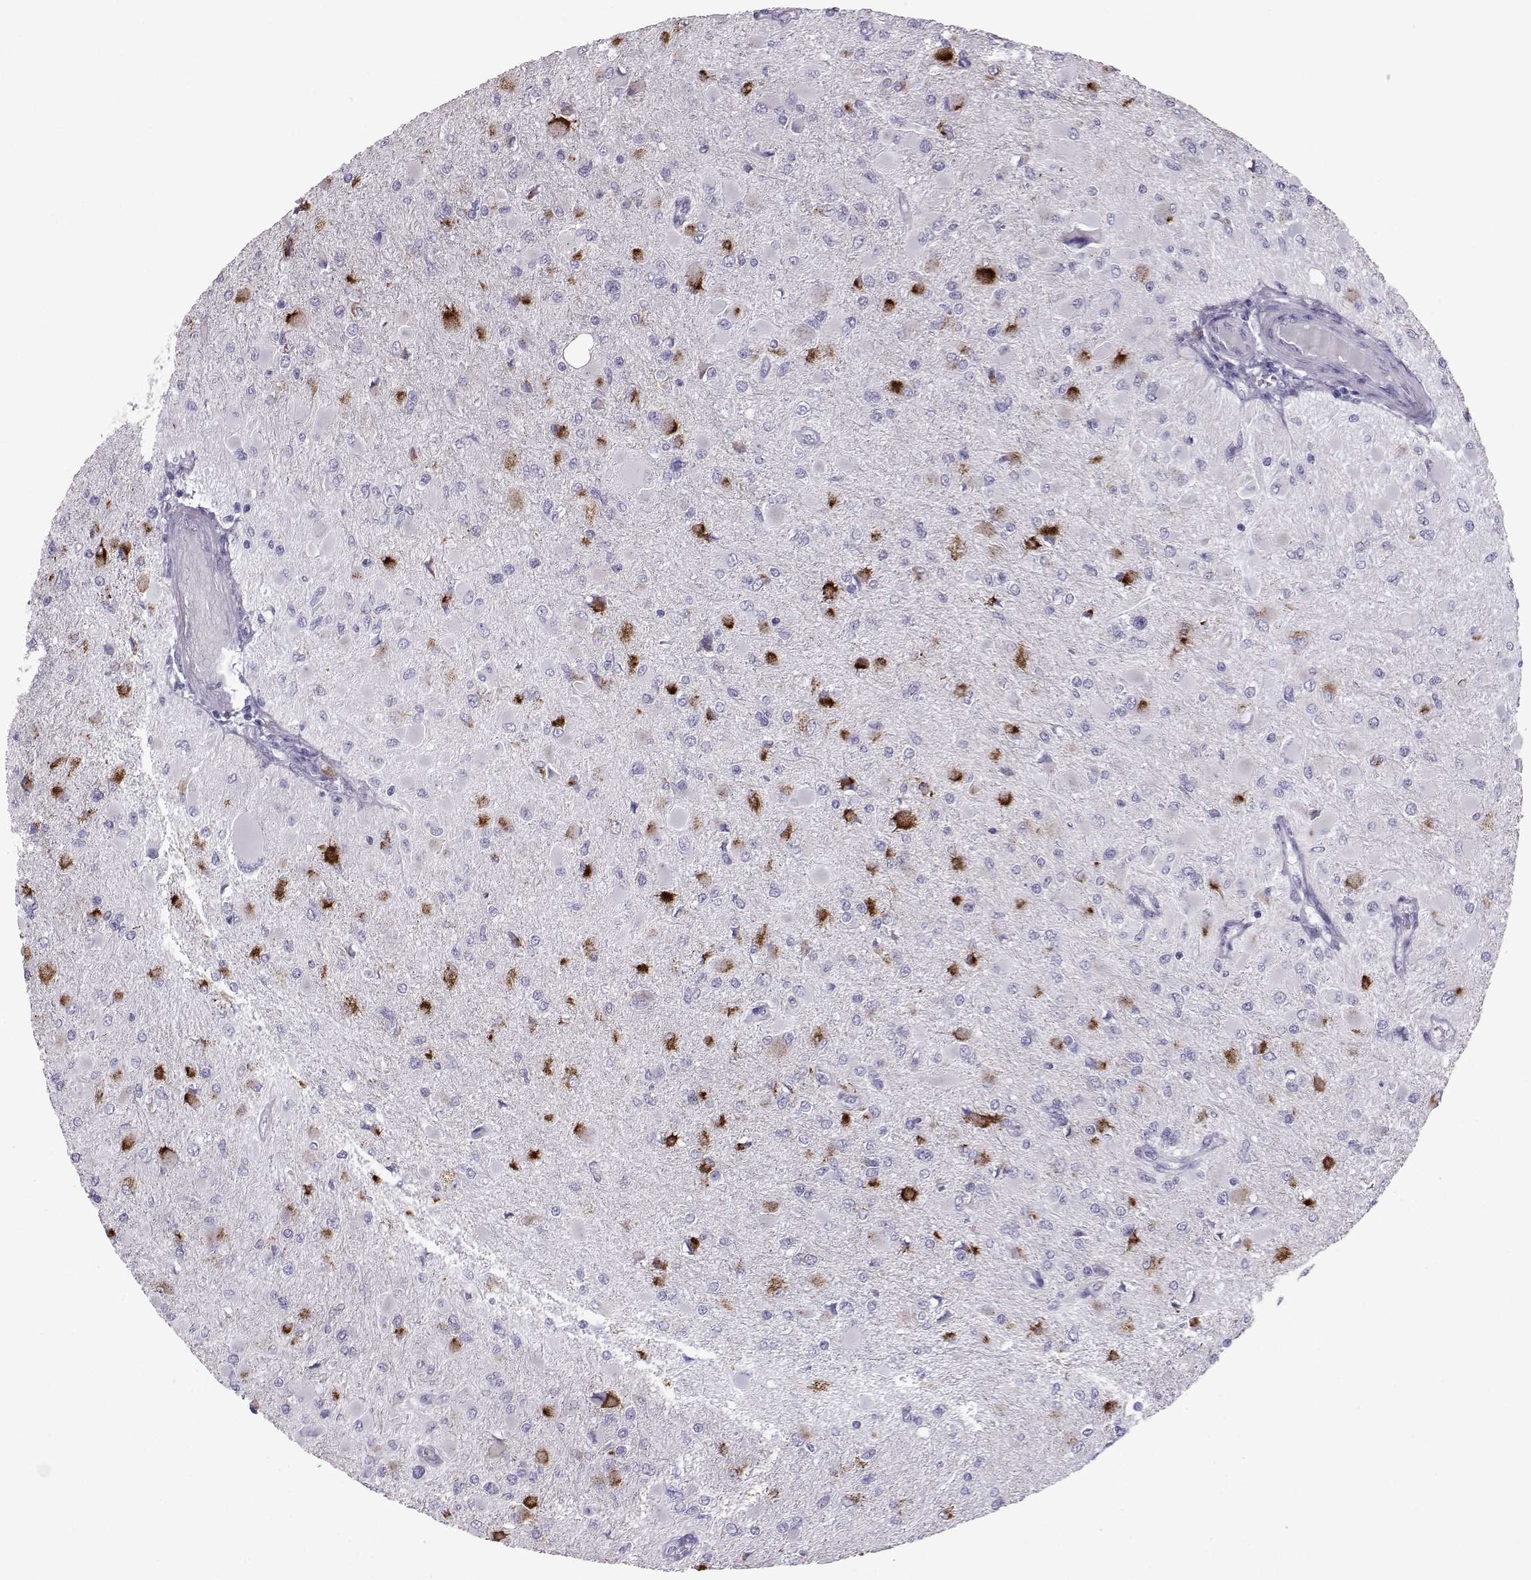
{"staining": {"intensity": "negative", "quantity": "none", "location": "none"}, "tissue": "glioma", "cell_type": "Tumor cells", "image_type": "cancer", "snomed": [{"axis": "morphology", "description": "Glioma, malignant, High grade"}, {"axis": "topography", "description": "Cerebral cortex"}], "caption": "Immunohistochemistry micrograph of neoplastic tissue: human high-grade glioma (malignant) stained with DAB (3,3'-diaminobenzidine) exhibits no significant protein expression in tumor cells. (Stains: DAB immunohistochemistry (IHC) with hematoxylin counter stain, Microscopy: brightfield microscopy at high magnification).", "gene": "DMRT3", "patient": {"sex": "female", "age": 36}}